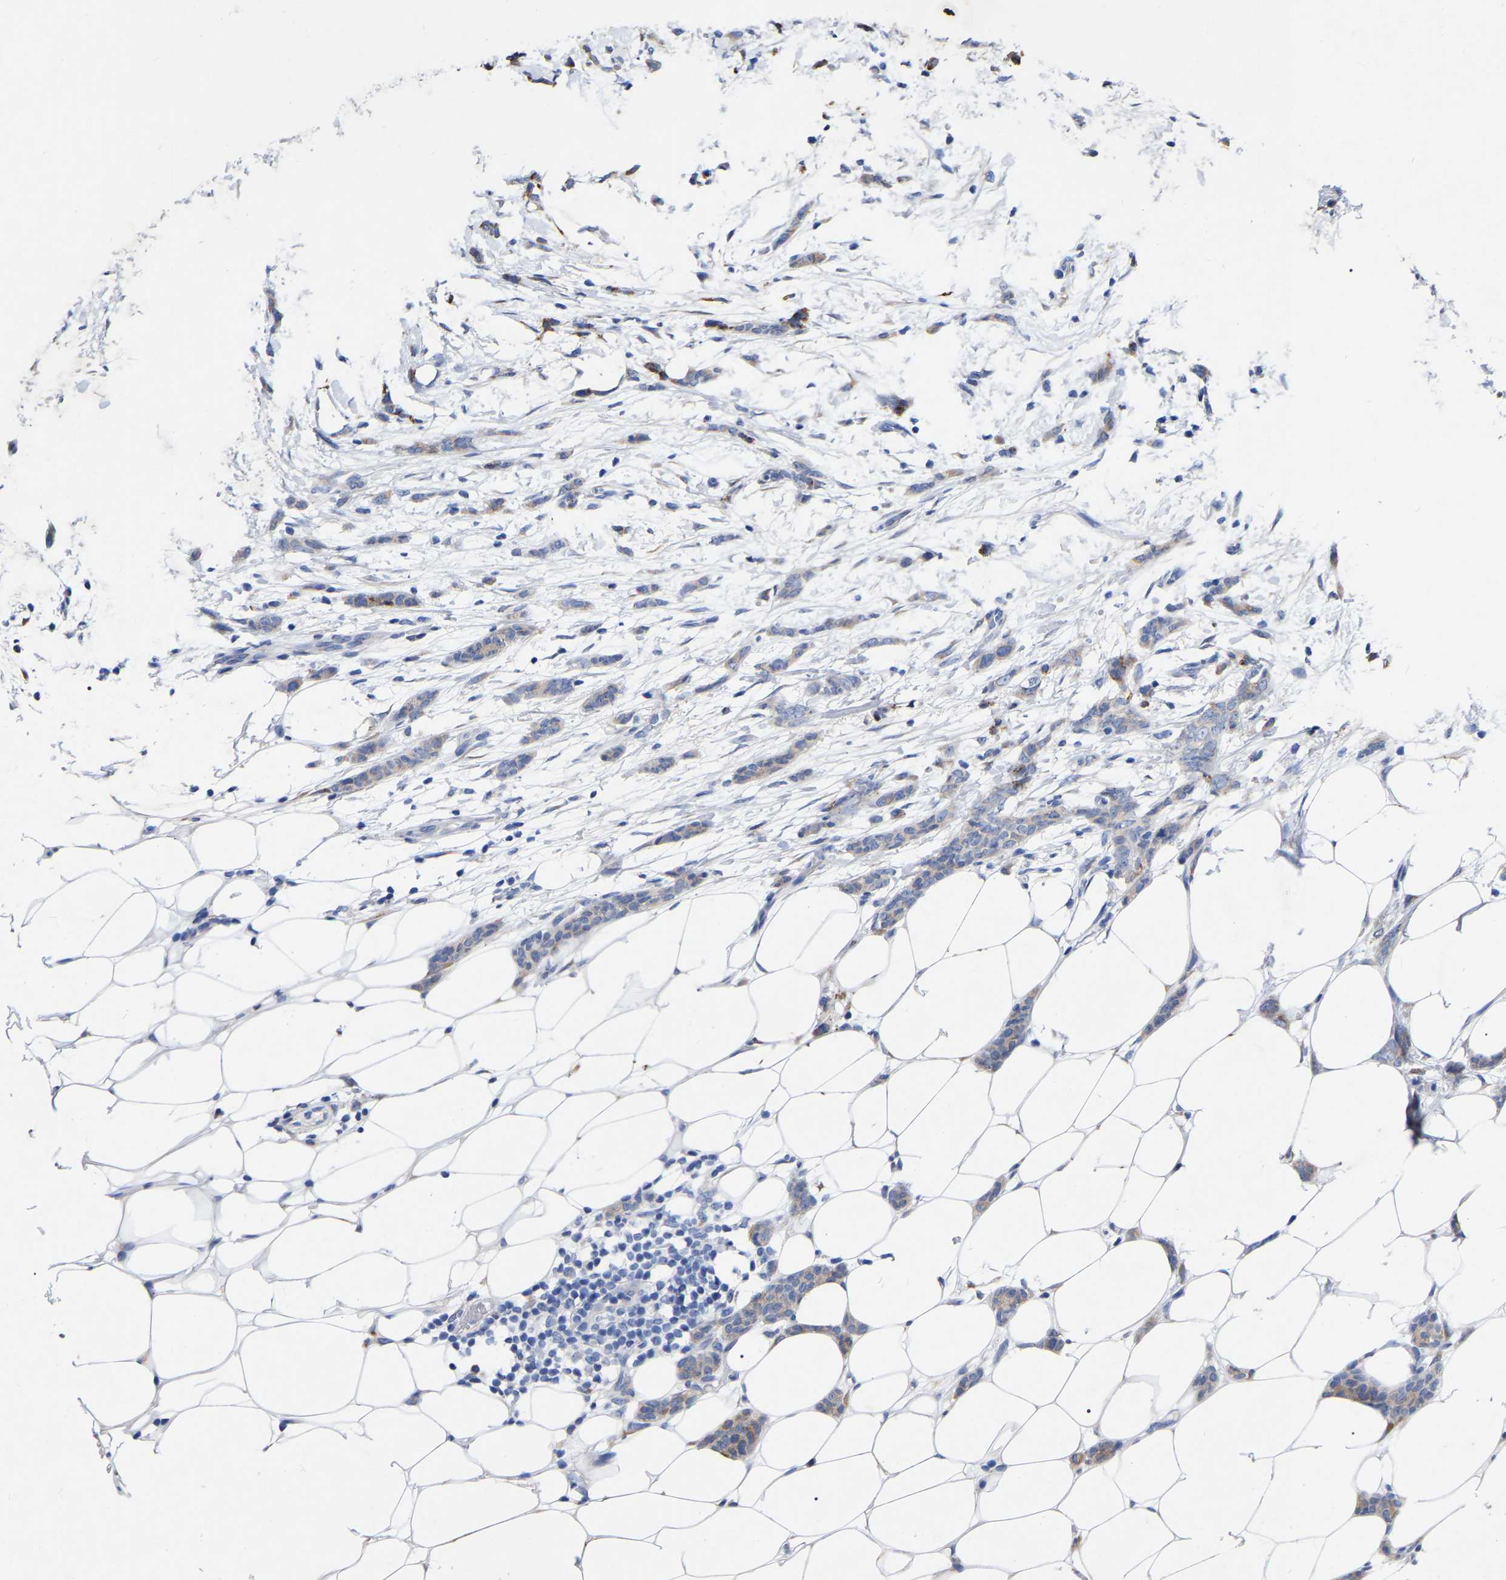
{"staining": {"intensity": "weak", "quantity": "25%-75%", "location": "cytoplasmic/membranous"}, "tissue": "breast cancer", "cell_type": "Tumor cells", "image_type": "cancer", "snomed": [{"axis": "morphology", "description": "Lobular carcinoma"}, {"axis": "topography", "description": "Skin"}, {"axis": "topography", "description": "Breast"}], "caption": "Immunohistochemistry micrograph of neoplastic tissue: human breast lobular carcinoma stained using immunohistochemistry (IHC) demonstrates low levels of weak protein expression localized specifically in the cytoplasmic/membranous of tumor cells, appearing as a cytoplasmic/membranous brown color.", "gene": "STRIP2", "patient": {"sex": "female", "age": 46}}